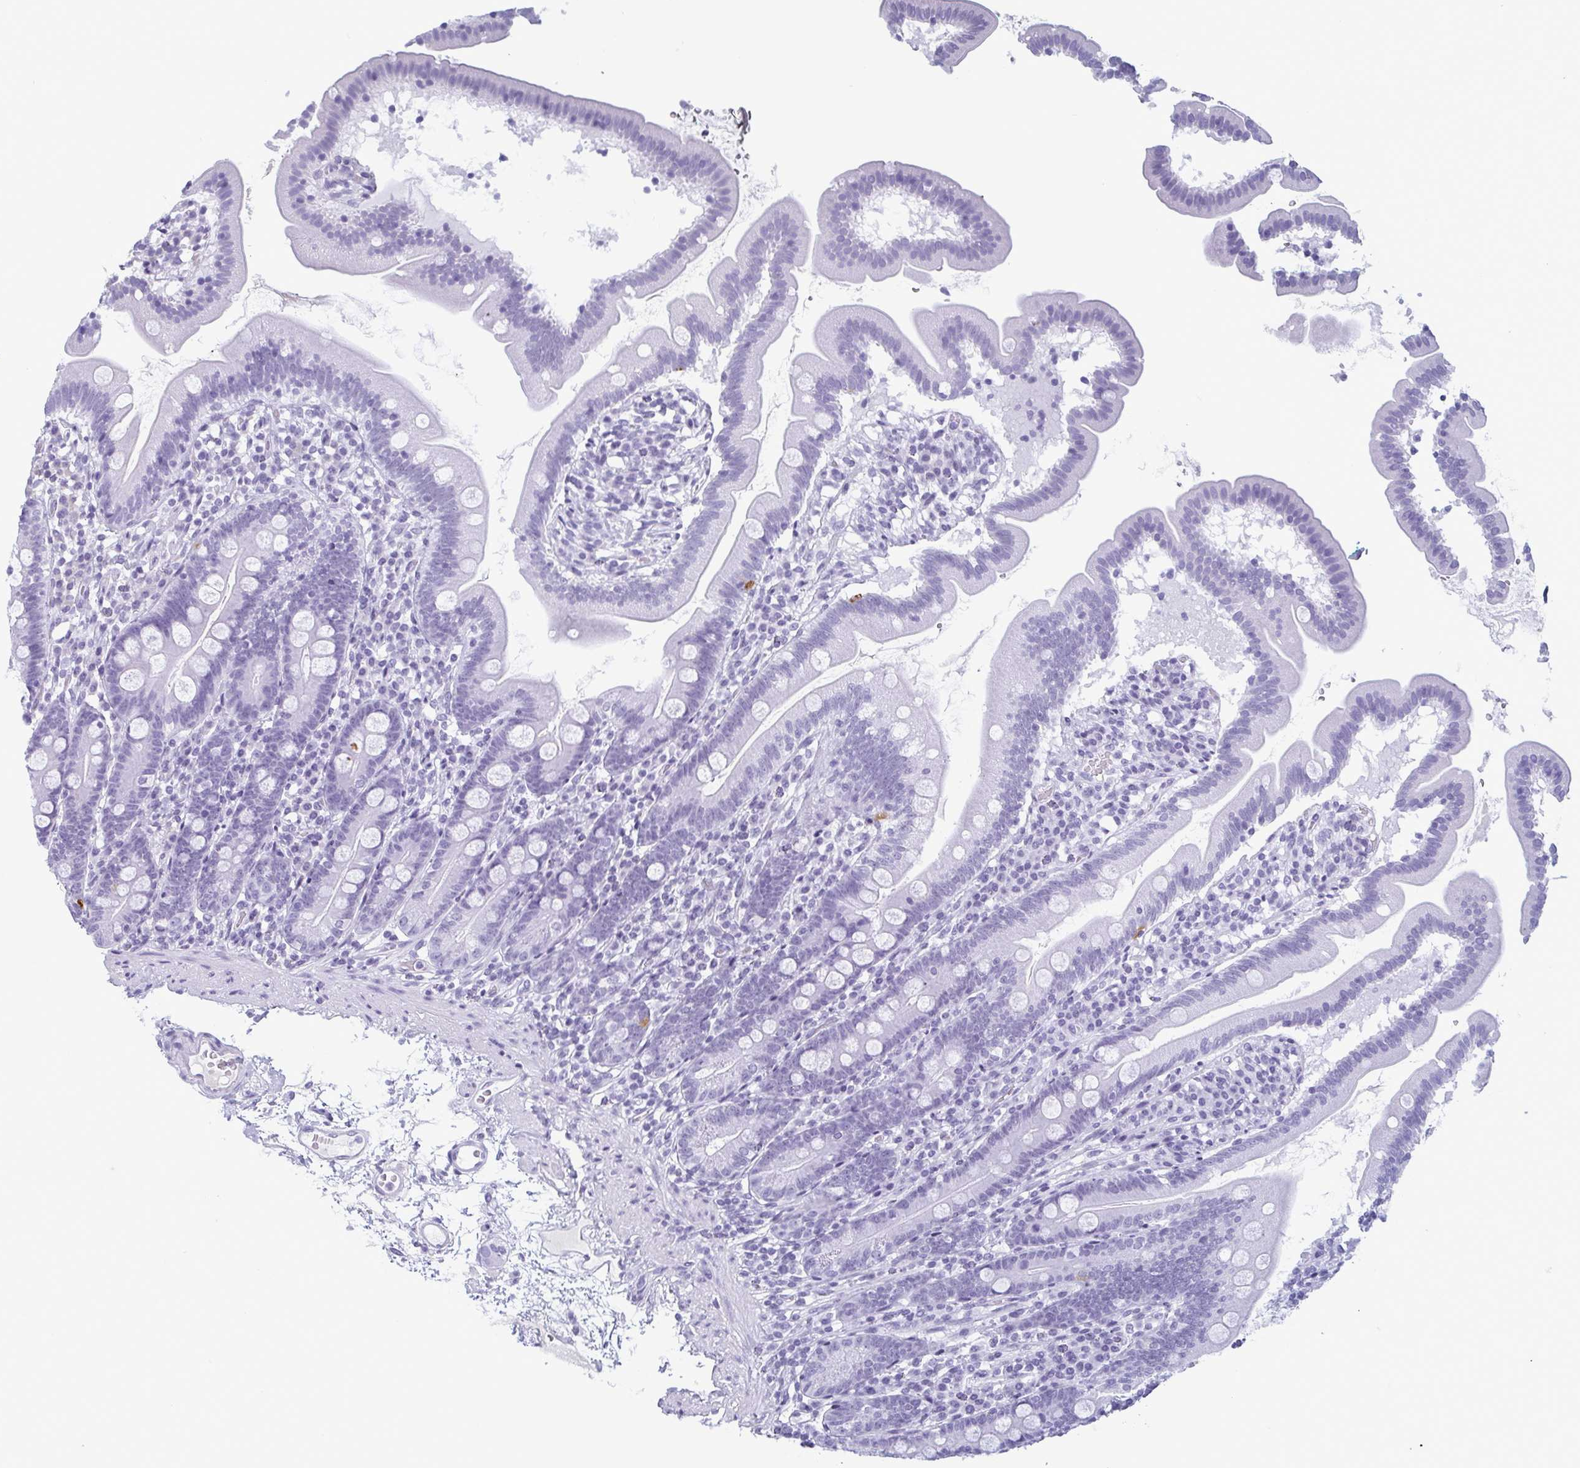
{"staining": {"intensity": "negative", "quantity": "none", "location": "none"}, "tissue": "duodenum", "cell_type": "Glandular cells", "image_type": "normal", "snomed": [{"axis": "morphology", "description": "Normal tissue, NOS"}, {"axis": "topography", "description": "Duodenum"}], "caption": "There is no significant staining in glandular cells of duodenum. (Stains: DAB immunohistochemistry with hematoxylin counter stain, Microscopy: brightfield microscopy at high magnification).", "gene": "ECM1", "patient": {"sex": "female", "age": 67}}